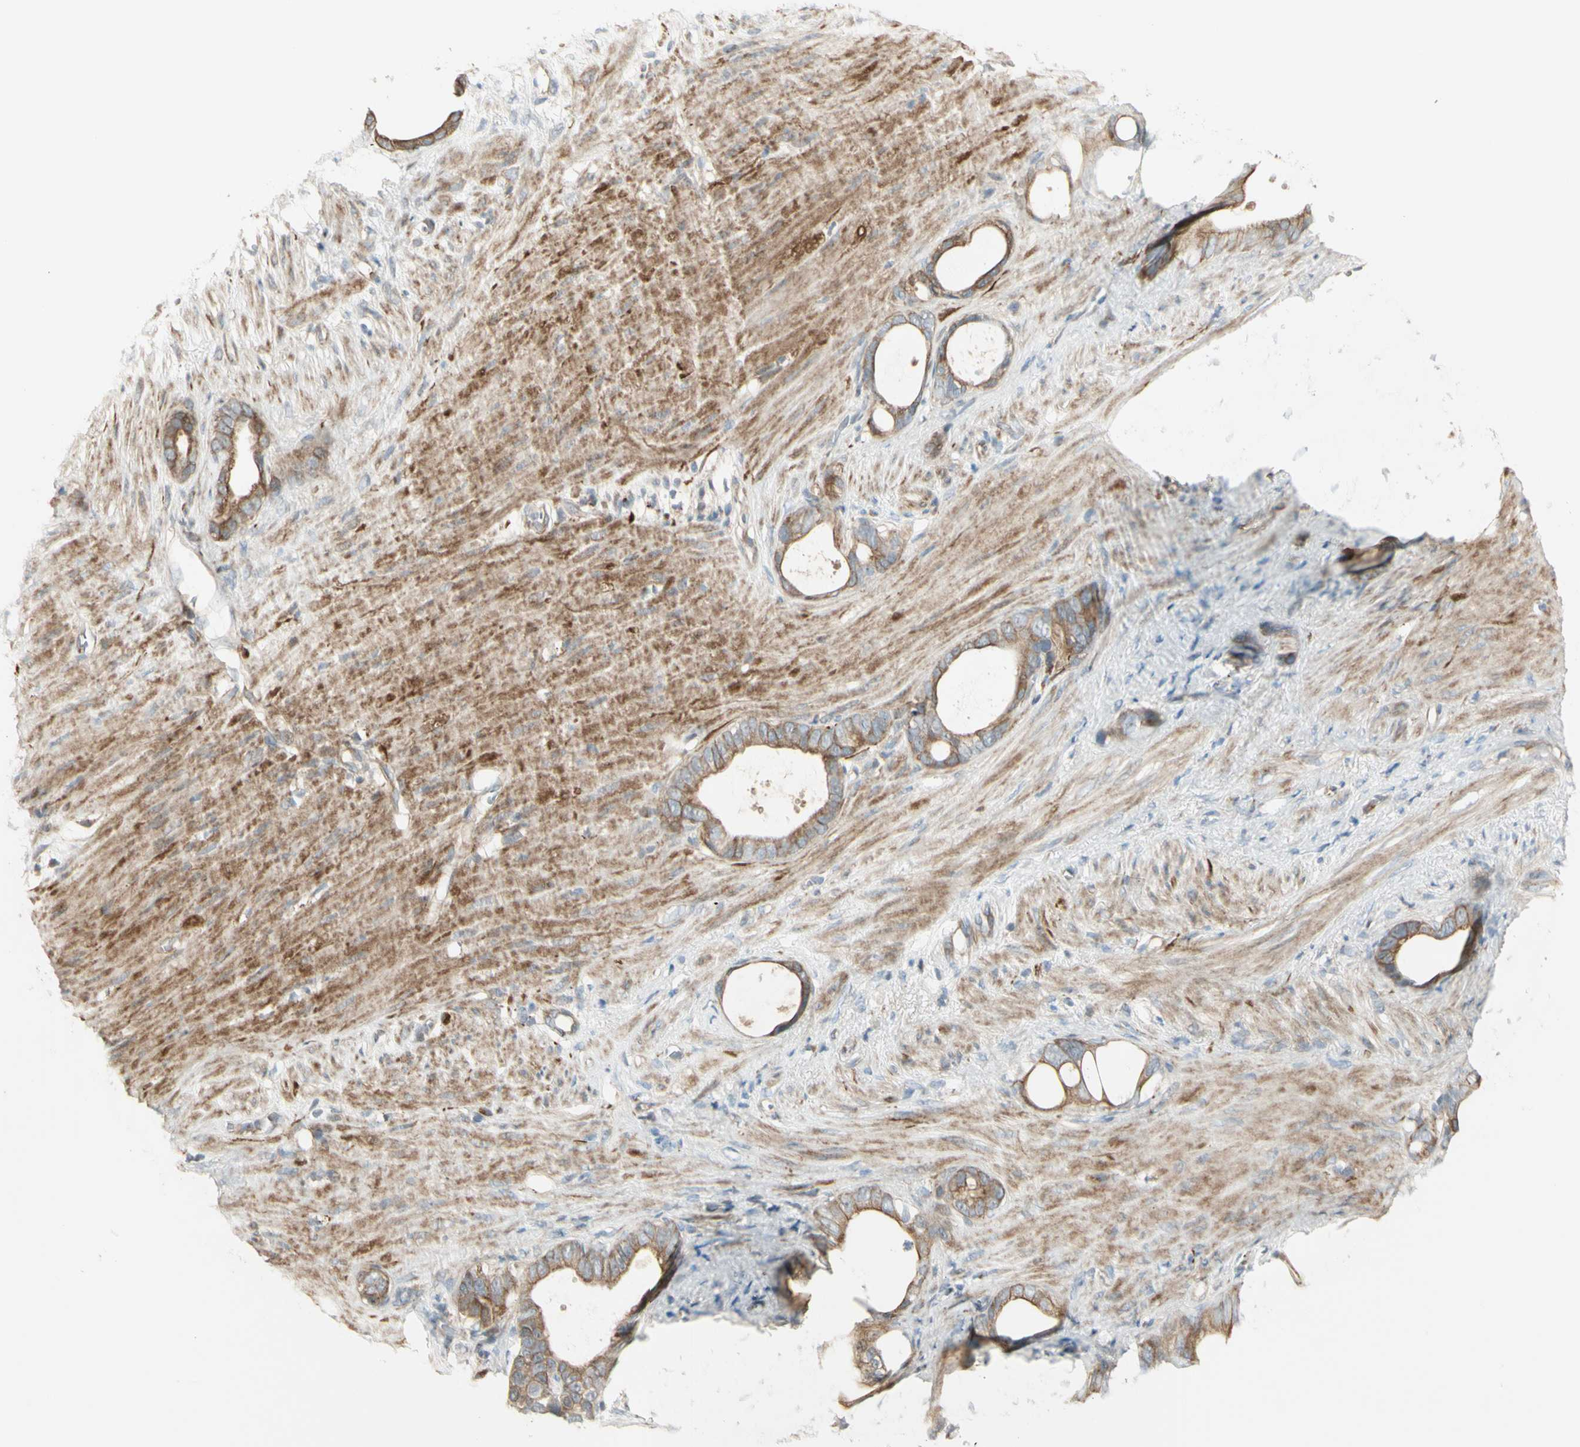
{"staining": {"intensity": "moderate", "quantity": ">75%", "location": "cytoplasmic/membranous"}, "tissue": "stomach cancer", "cell_type": "Tumor cells", "image_type": "cancer", "snomed": [{"axis": "morphology", "description": "Adenocarcinoma, NOS"}, {"axis": "topography", "description": "Stomach"}], "caption": "A brown stain labels moderate cytoplasmic/membranous expression of a protein in adenocarcinoma (stomach) tumor cells.", "gene": "NDFIP1", "patient": {"sex": "female", "age": 75}}